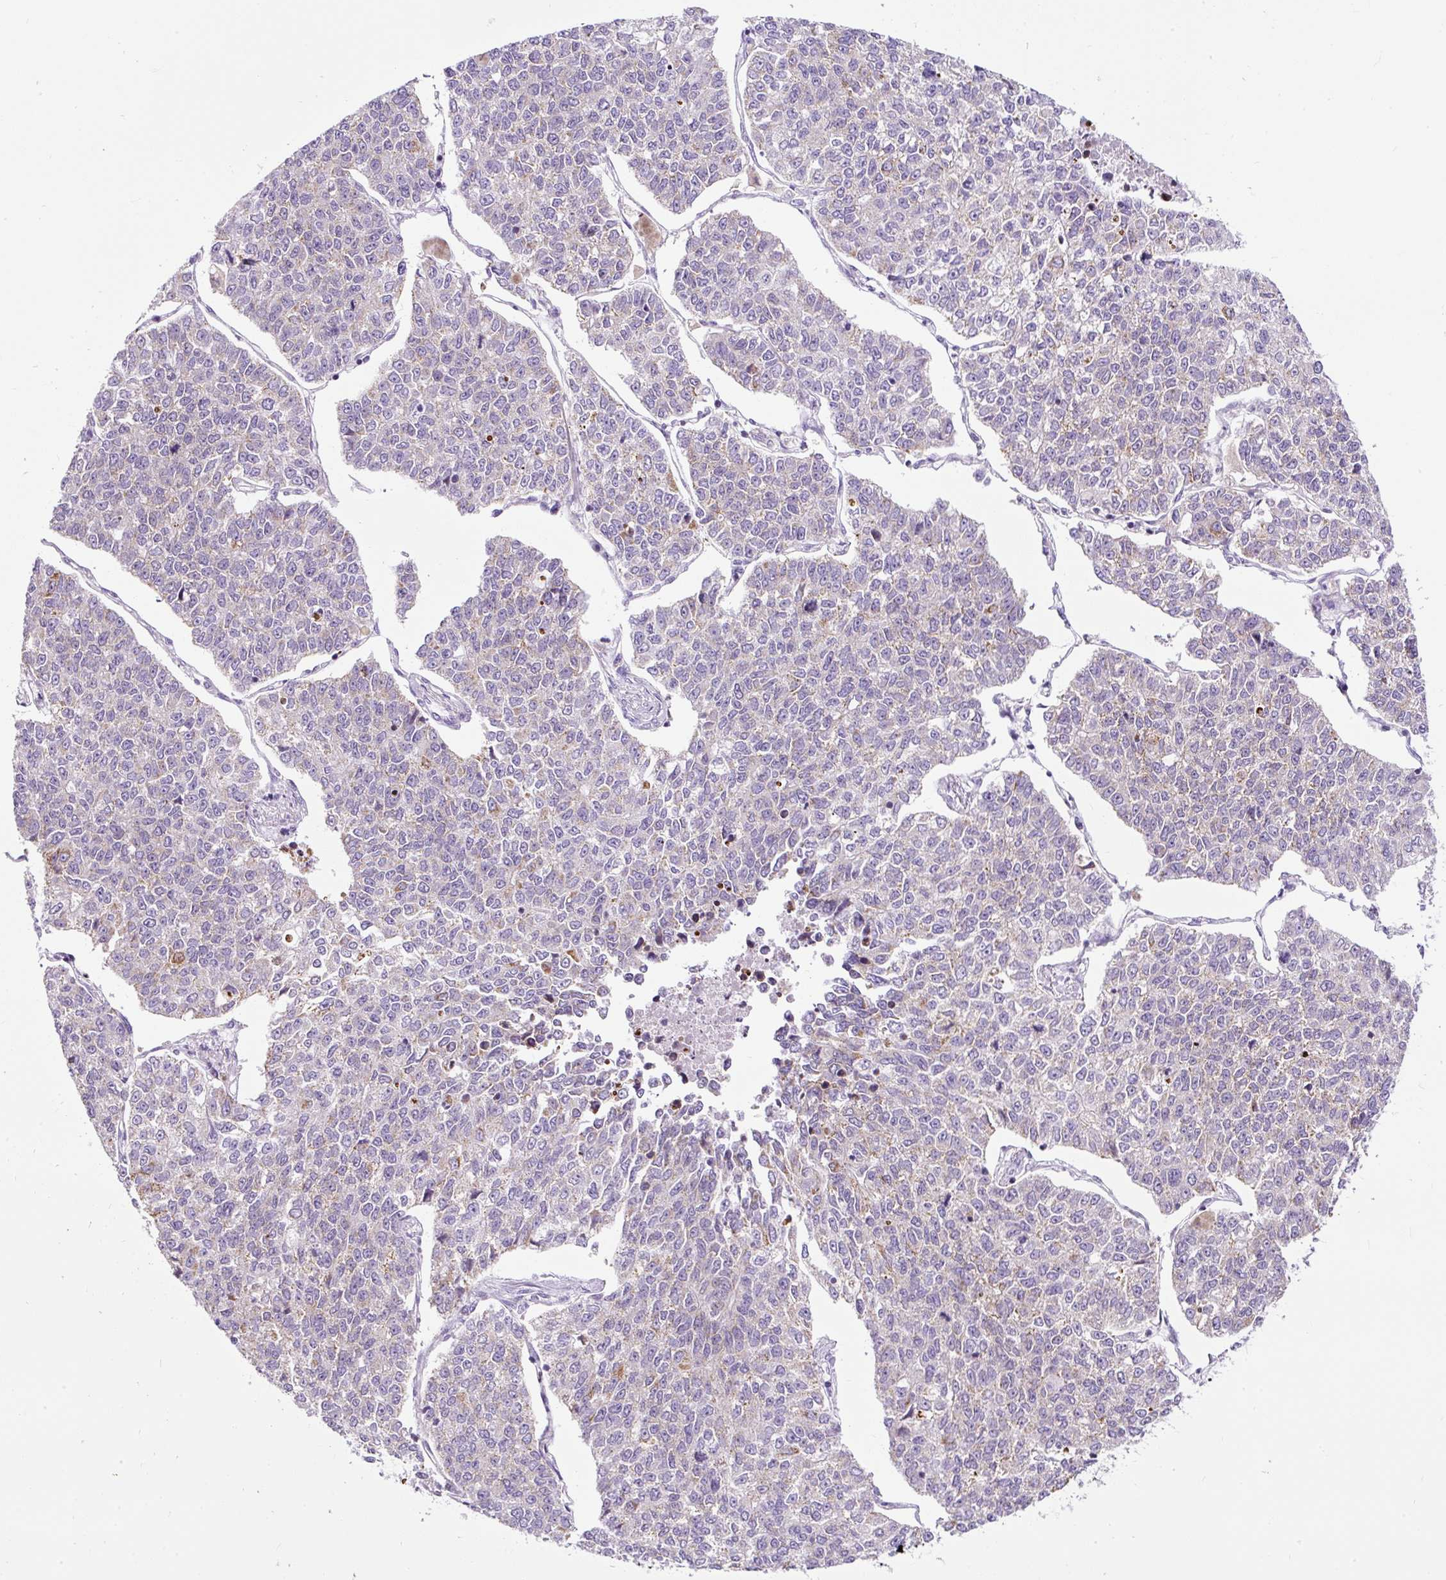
{"staining": {"intensity": "weak", "quantity": "<25%", "location": "cytoplasmic/membranous"}, "tissue": "lung cancer", "cell_type": "Tumor cells", "image_type": "cancer", "snomed": [{"axis": "morphology", "description": "Adenocarcinoma, NOS"}, {"axis": "topography", "description": "Lung"}], "caption": "There is no significant staining in tumor cells of lung cancer (adenocarcinoma). Nuclei are stained in blue.", "gene": "FMC1", "patient": {"sex": "male", "age": 49}}